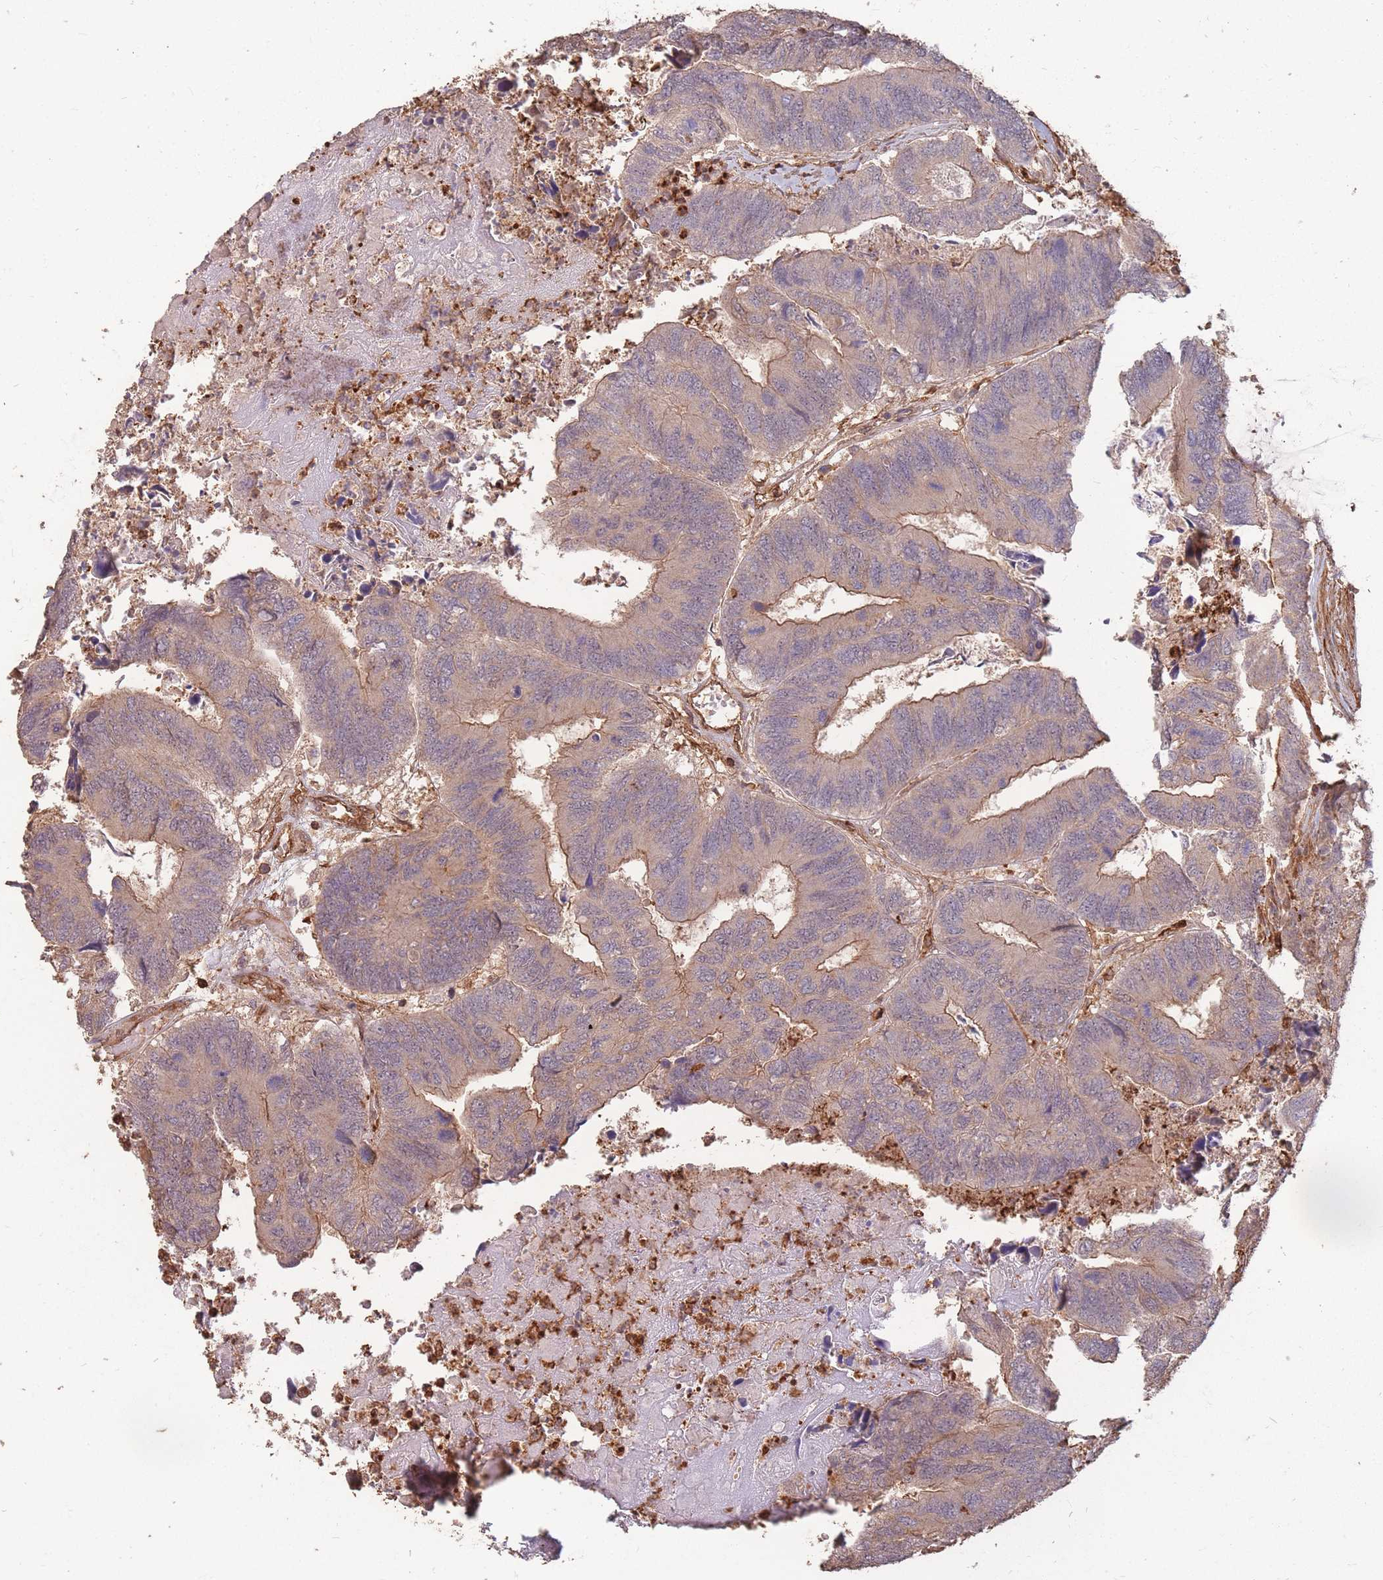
{"staining": {"intensity": "moderate", "quantity": ">75%", "location": "cytoplasmic/membranous"}, "tissue": "colorectal cancer", "cell_type": "Tumor cells", "image_type": "cancer", "snomed": [{"axis": "morphology", "description": "Adenocarcinoma, NOS"}, {"axis": "topography", "description": "Colon"}], "caption": "Immunohistochemistry (IHC) photomicrograph of neoplastic tissue: human colorectal cancer (adenocarcinoma) stained using IHC reveals medium levels of moderate protein expression localized specifically in the cytoplasmic/membranous of tumor cells, appearing as a cytoplasmic/membranous brown color.", "gene": "PLS3", "patient": {"sex": "female", "age": 67}}